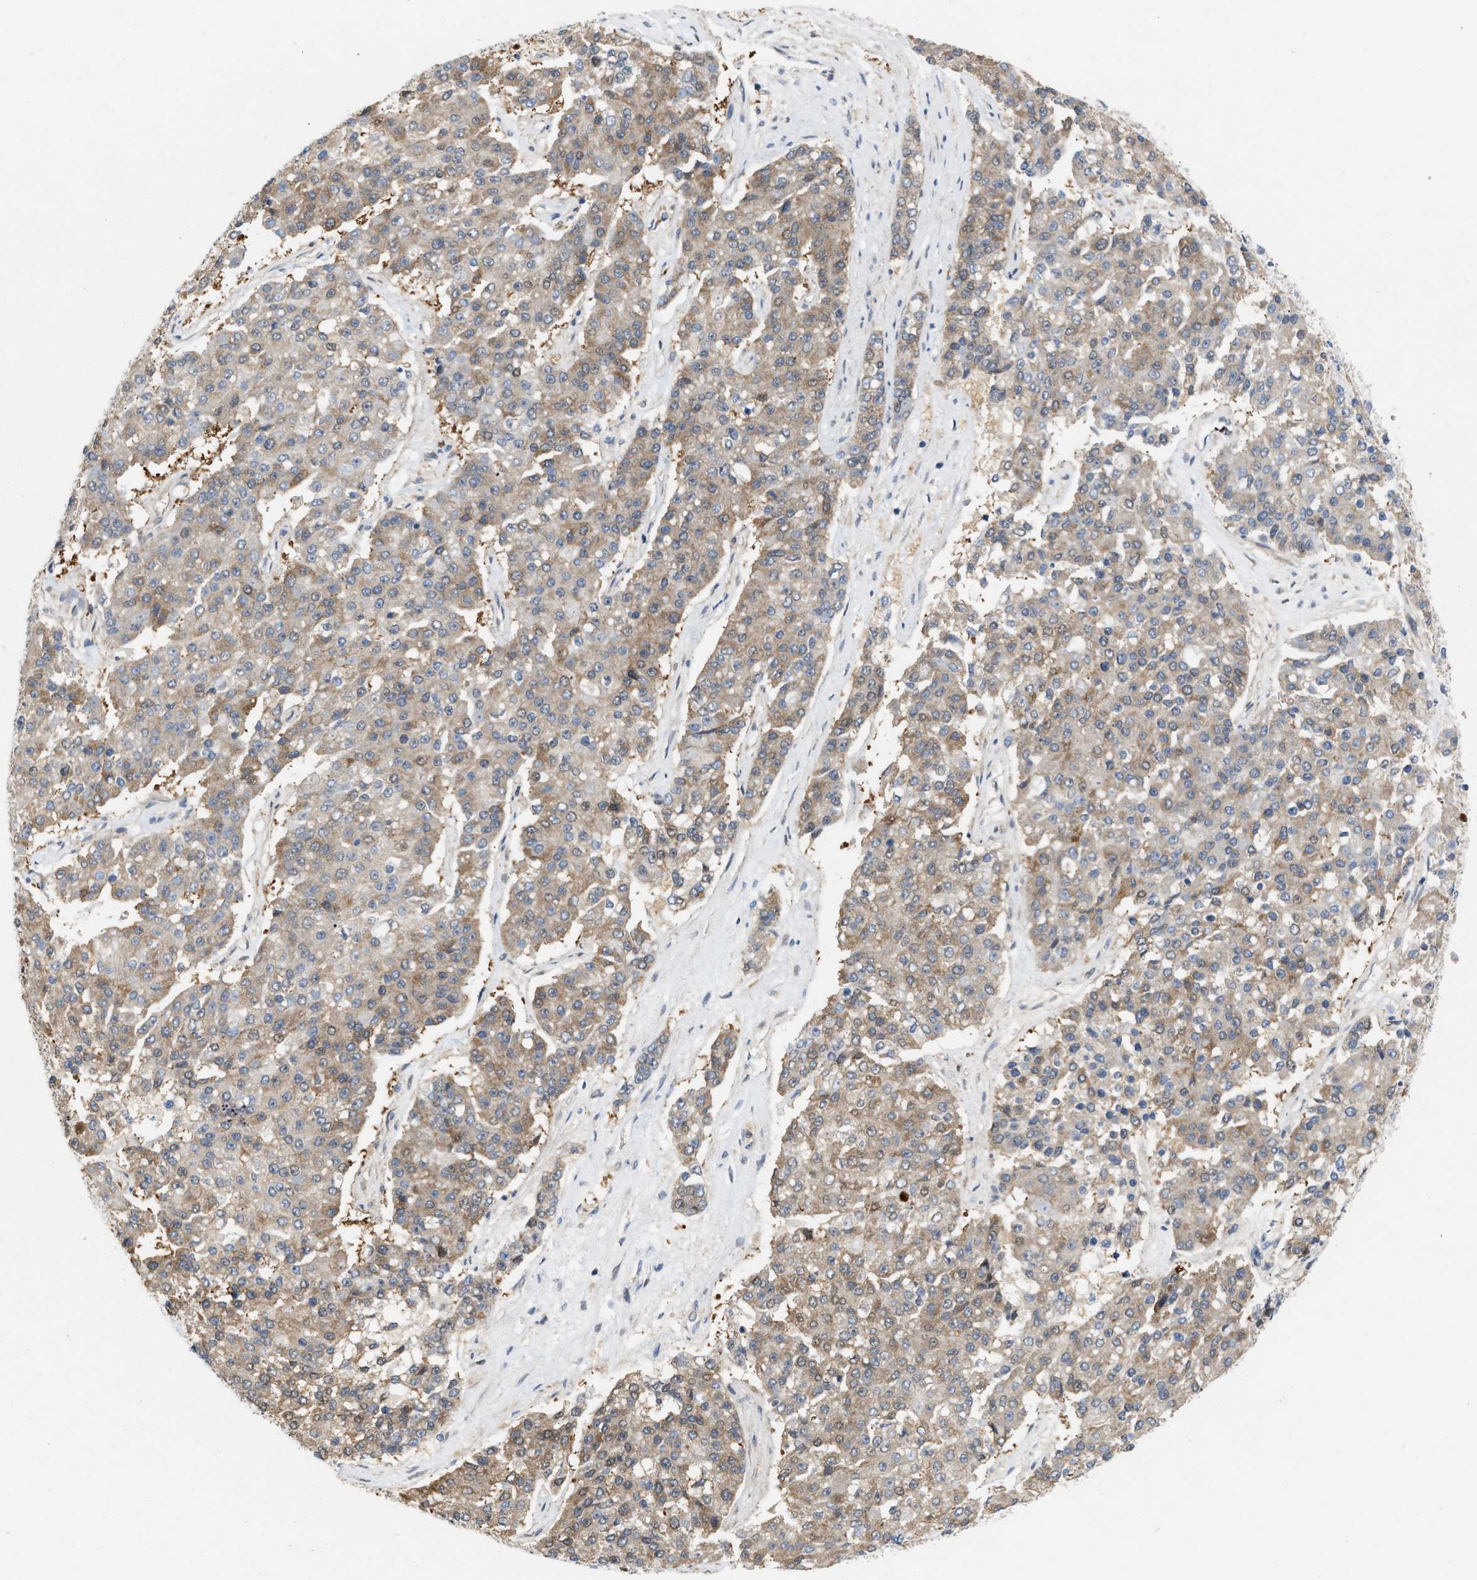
{"staining": {"intensity": "moderate", "quantity": ">75%", "location": "cytoplasmic/membranous"}, "tissue": "pancreatic cancer", "cell_type": "Tumor cells", "image_type": "cancer", "snomed": [{"axis": "morphology", "description": "Adenocarcinoma, NOS"}, {"axis": "topography", "description": "Pancreas"}], "caption": "Tumor cells reveal medium levels of moderate cytoplasmic/membranous expression in about >75% of cells in human adenocarcinoma (pancreatic).", "gene": "CSNK1A1", "patient": {"sex": "male", "age": 50}}